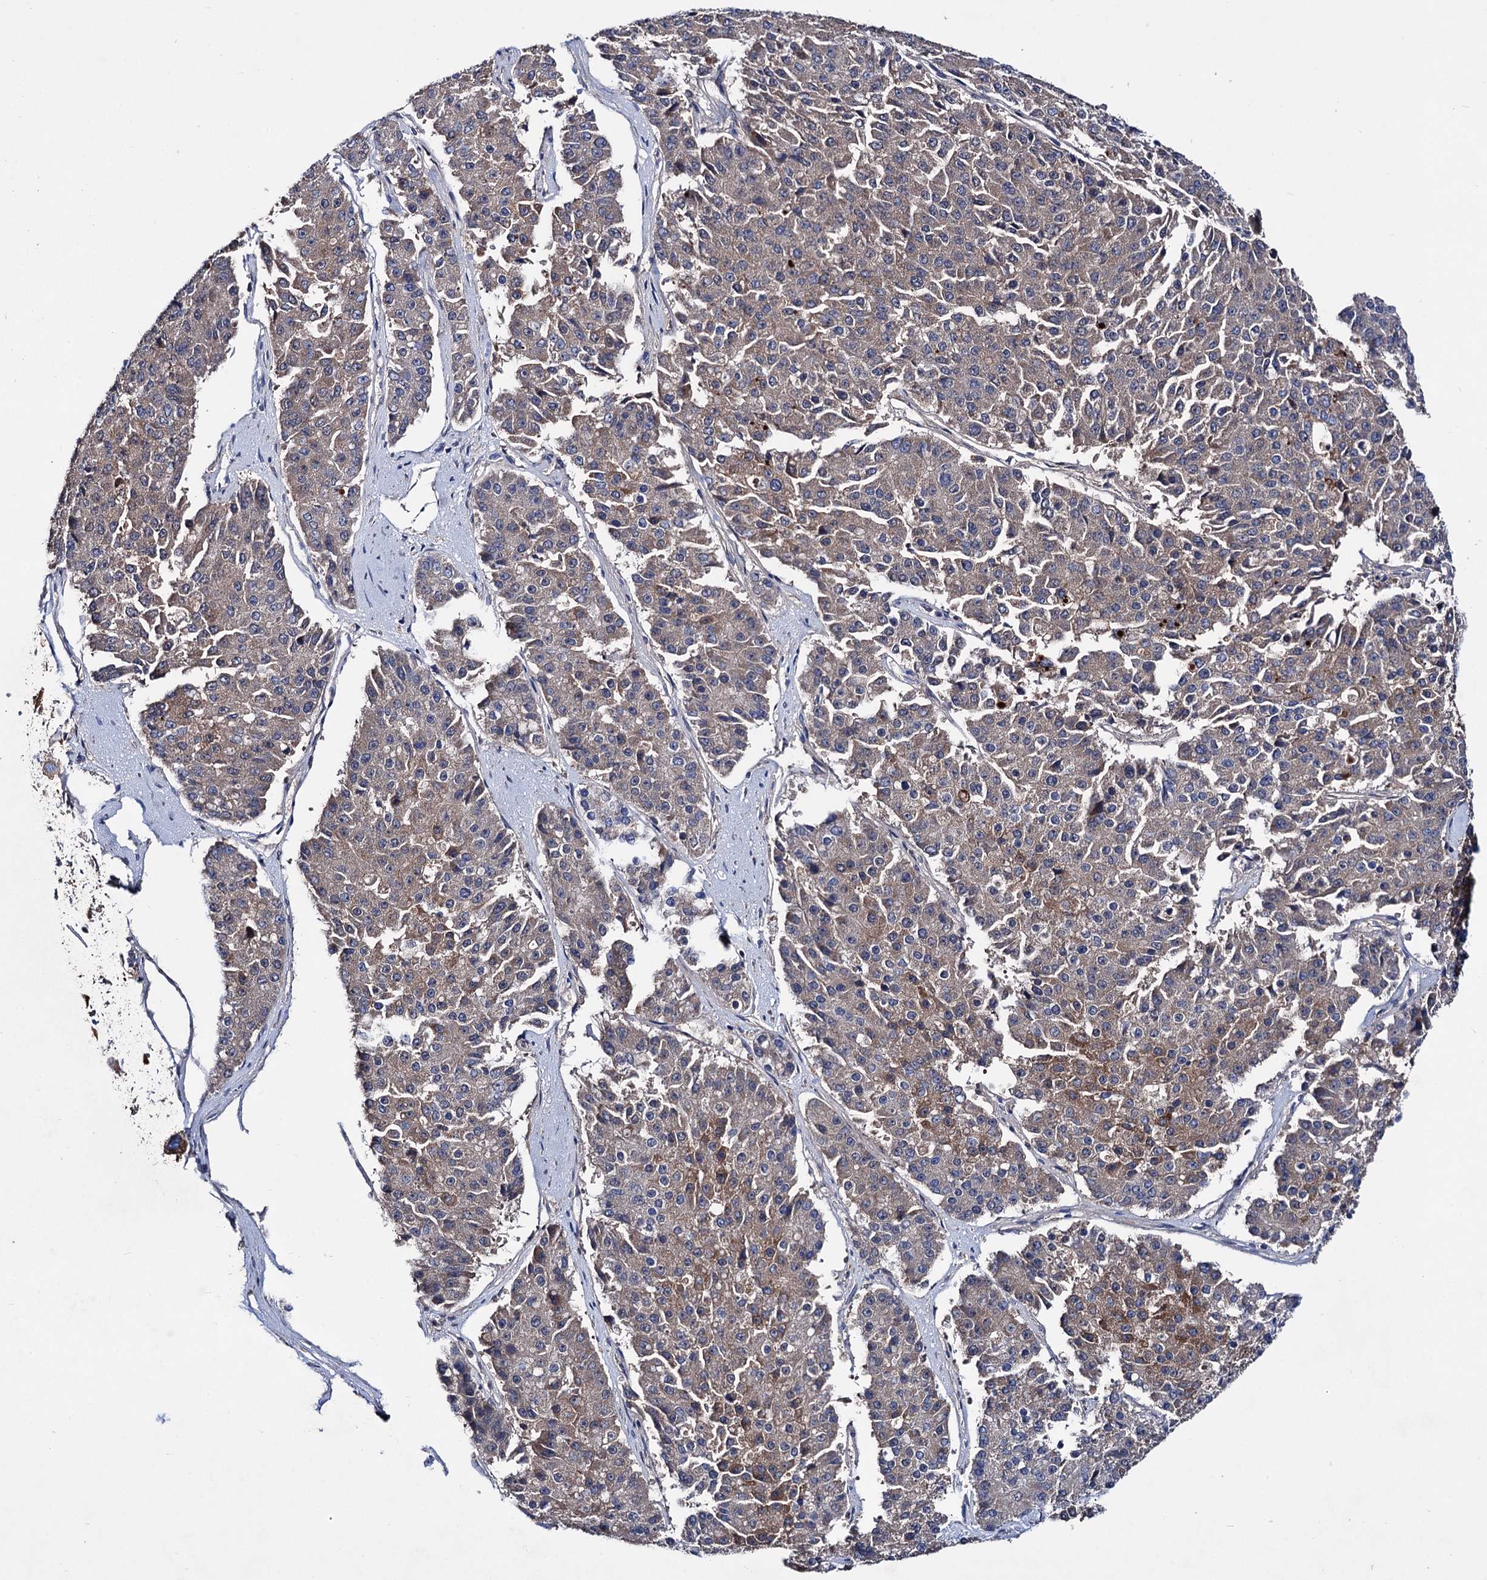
{"staining": {"intensity": "weak", "quantity": "<25%", "location": "cytoplasmic/membranous"}, "tissue": "pancreatic cancer", "cell_type": "Tumor cells", "image_type": "cancer", "snomed": [{"axis": "morphology", "description": "Adenocarcinoma, NOS"}, {"axis": "topography", "description": "Pancreas"}], "caption": "Immunohistochemistry of adenocarcinoma (pancreatic) exhibits no positivity in tumor cells. (DAB immunohistochemistry (IHC) visualized using brightfield microscopy, high magnification).", "gene": "CLPB", "patient": {"sex": "male", "age": 50}}